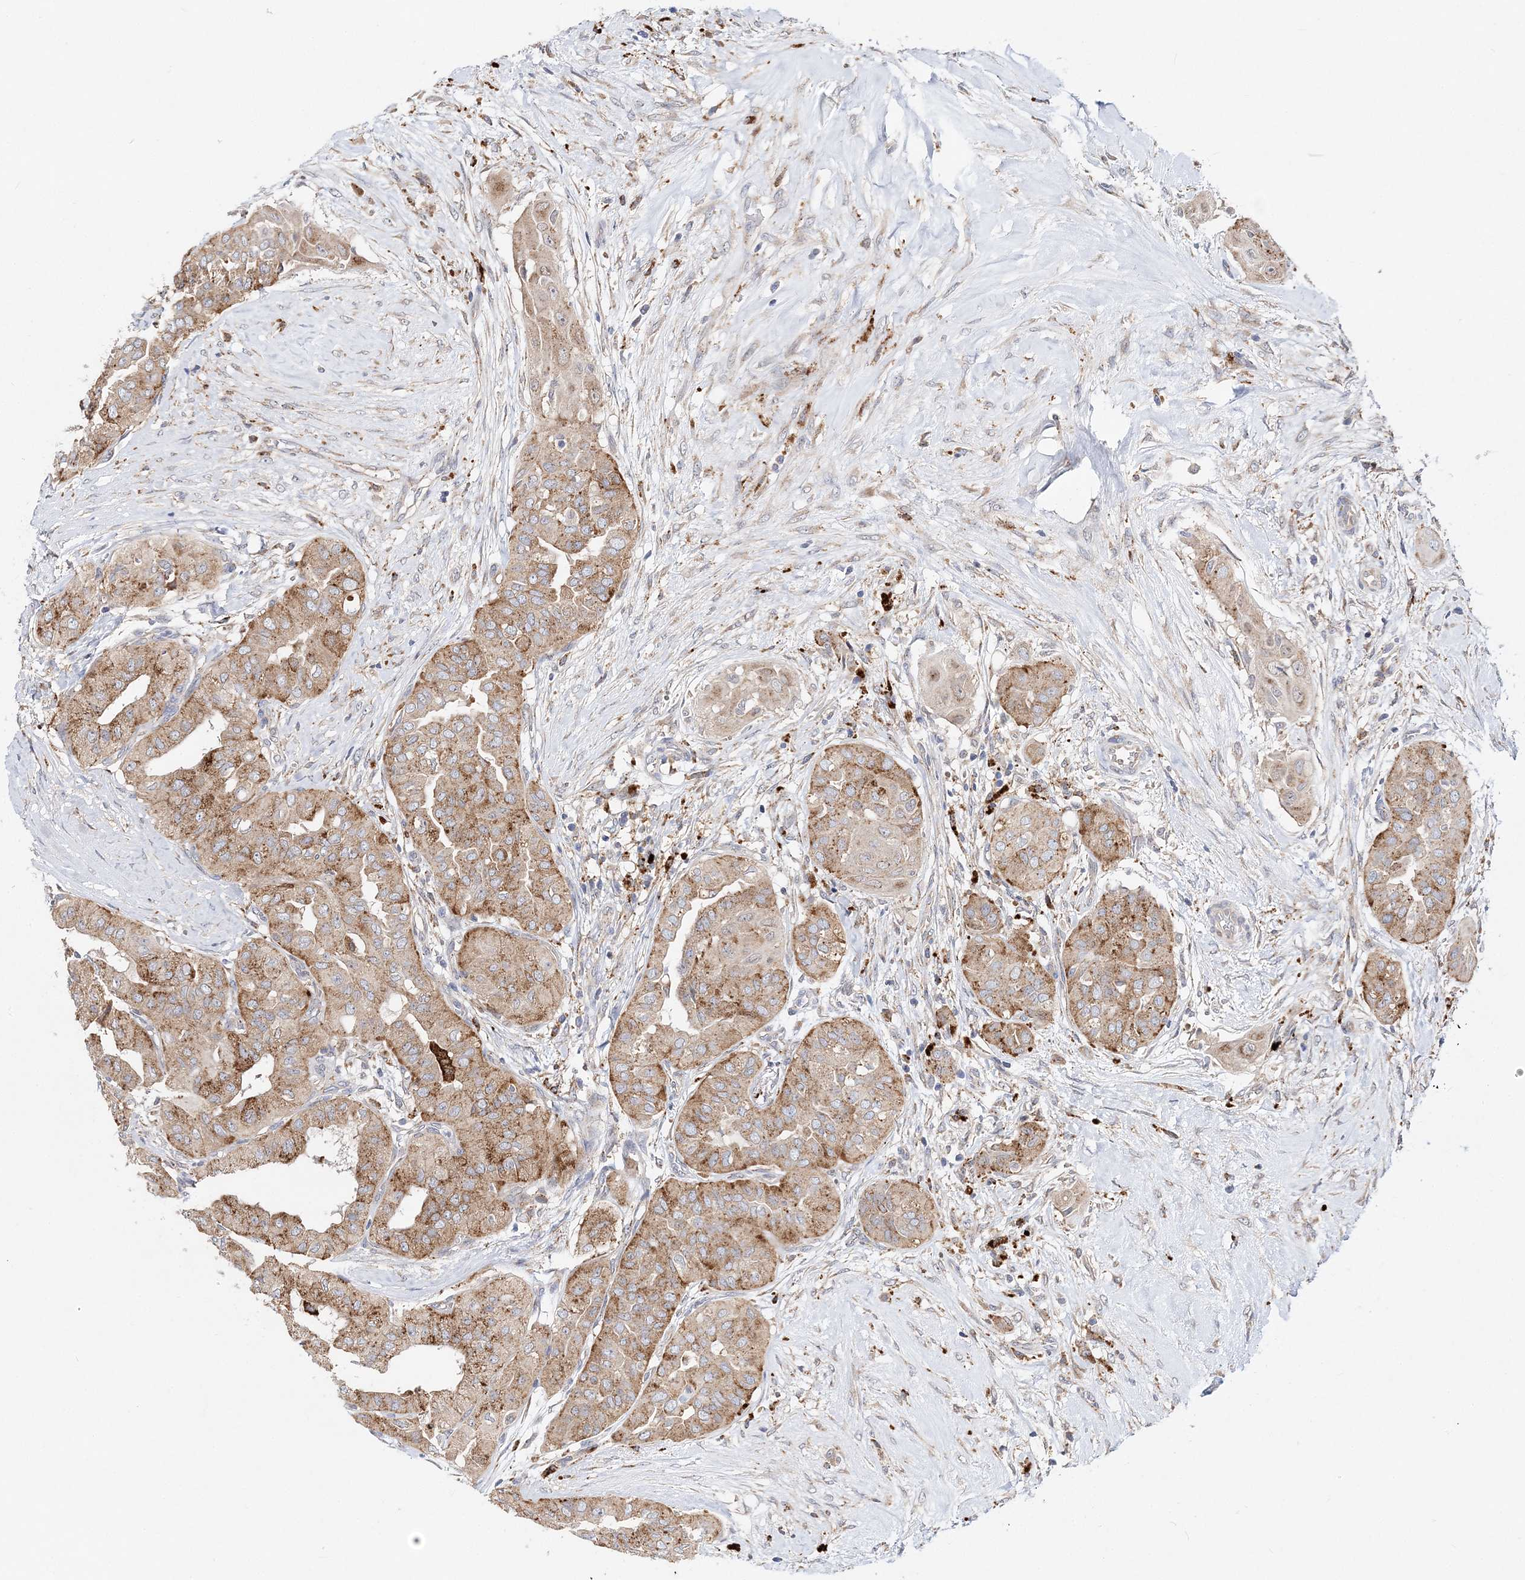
{"staining": {"intensity": "moderate", "quantity": ">75%", "location": "cytoplasmic/membranous"}, "tissue": "thyroid cancer", "cell_type": "Tumor cells", "image_type": "cancer", "snomed": [{"axis": "morphology", "description": "Papillary adenocarcinoma, NOS"}, {"axis": "topography", "description": "Thyroid gland"}], "caption": "High-power microscopy captured an IHC histopathology image of papillary adenocarcinoma (thyroid), revealing moderate cytoplasmic/membranous positivity in about >75% of tumor cells.", "gene": "C3orf38", "patient": {"sex": "female", "age": 59}}